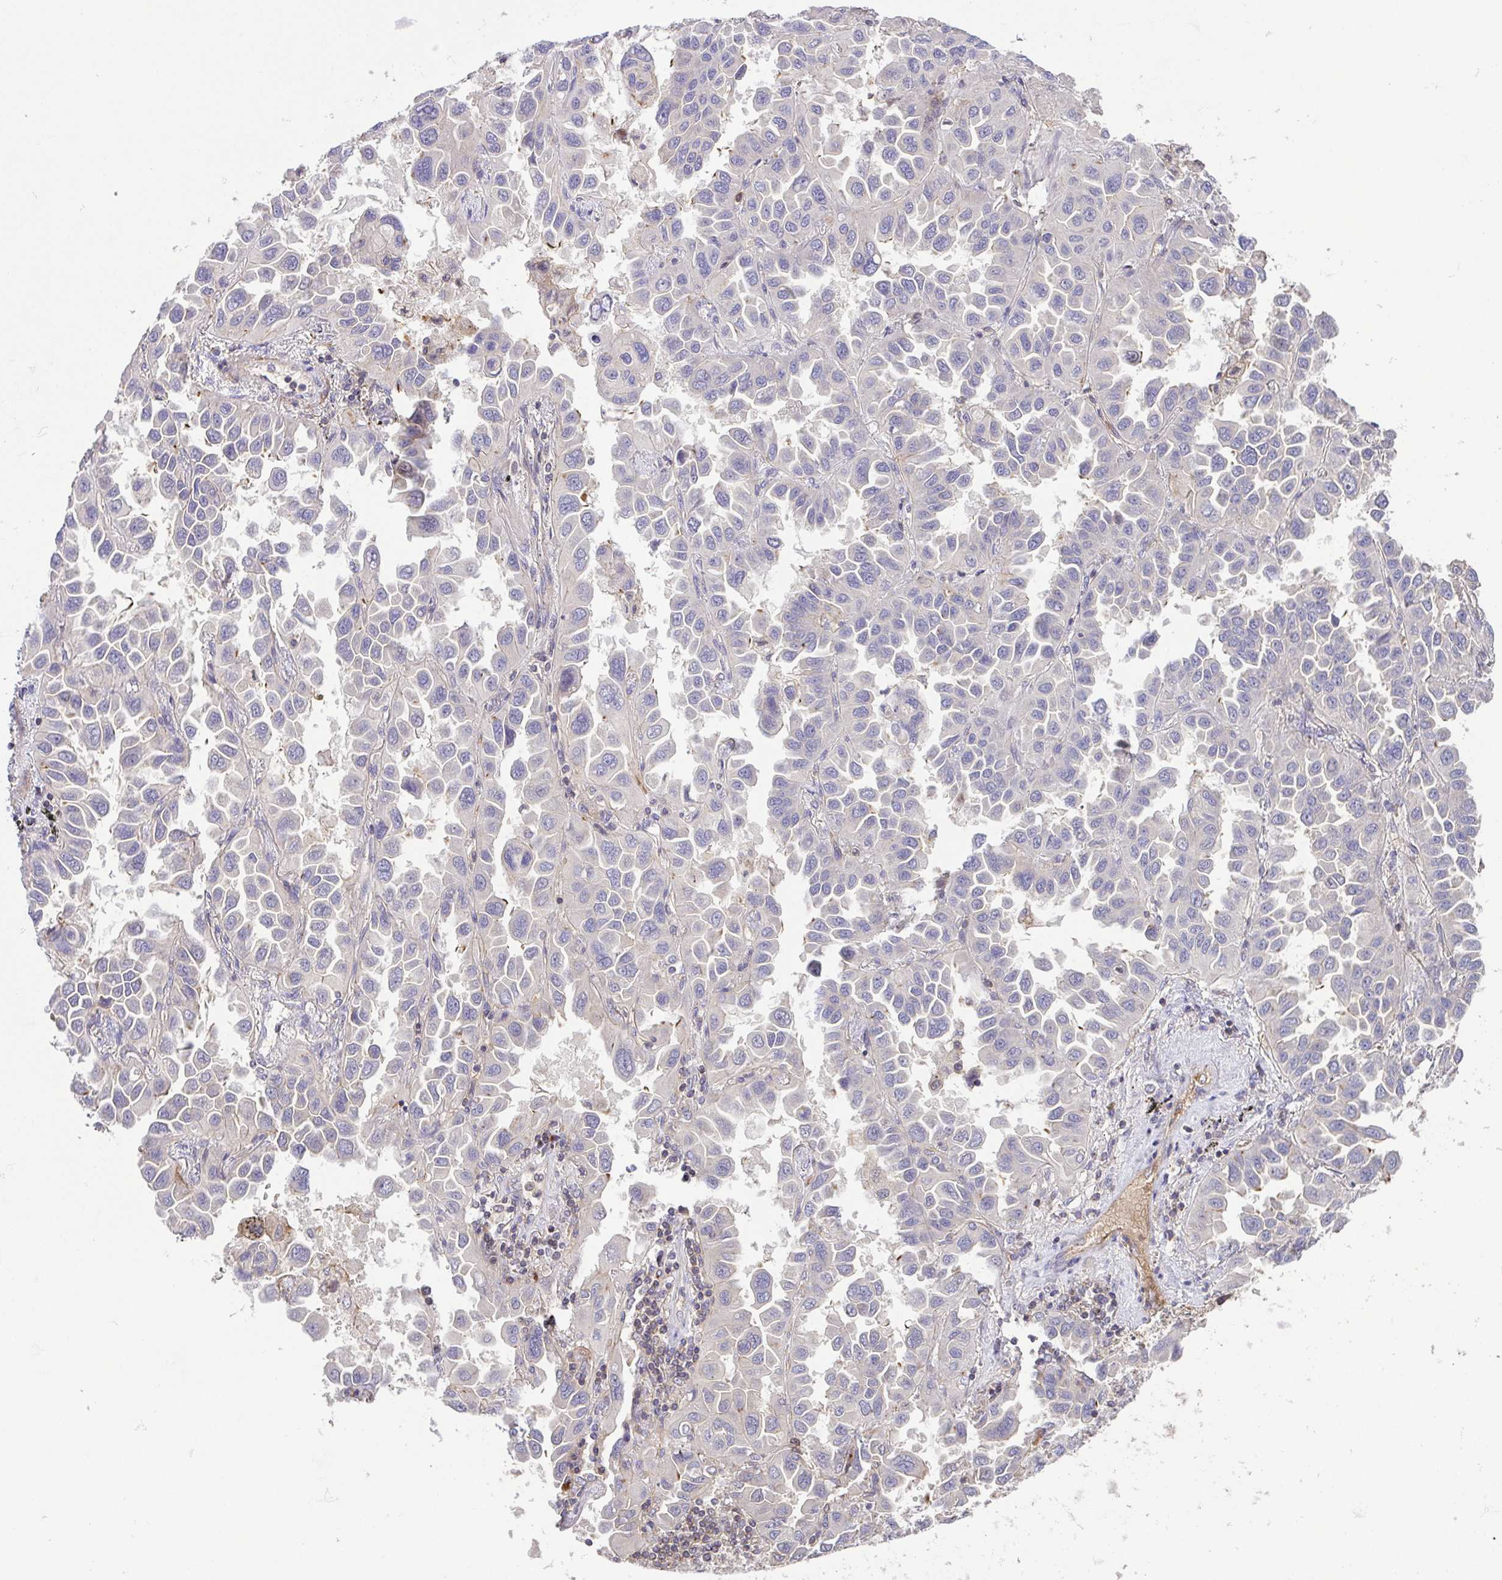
{"staining": {"intensity": "negative", "quantity": "none", "location": "none"}, "tissue": "lung cancer", "cell_type": "Tumor cells", "image_type": "cancer", "snomed": [{"axis": "morphology", "description": "Adenocarcinoma, NOS"}, {"axis": "topography", "description": "Lung"}], "caption": "Tumor cells are negative for brown protein staining in lung adenocarcinoma.", "gene": "IDE", "patient": {"sex": "male", "age": 64}}